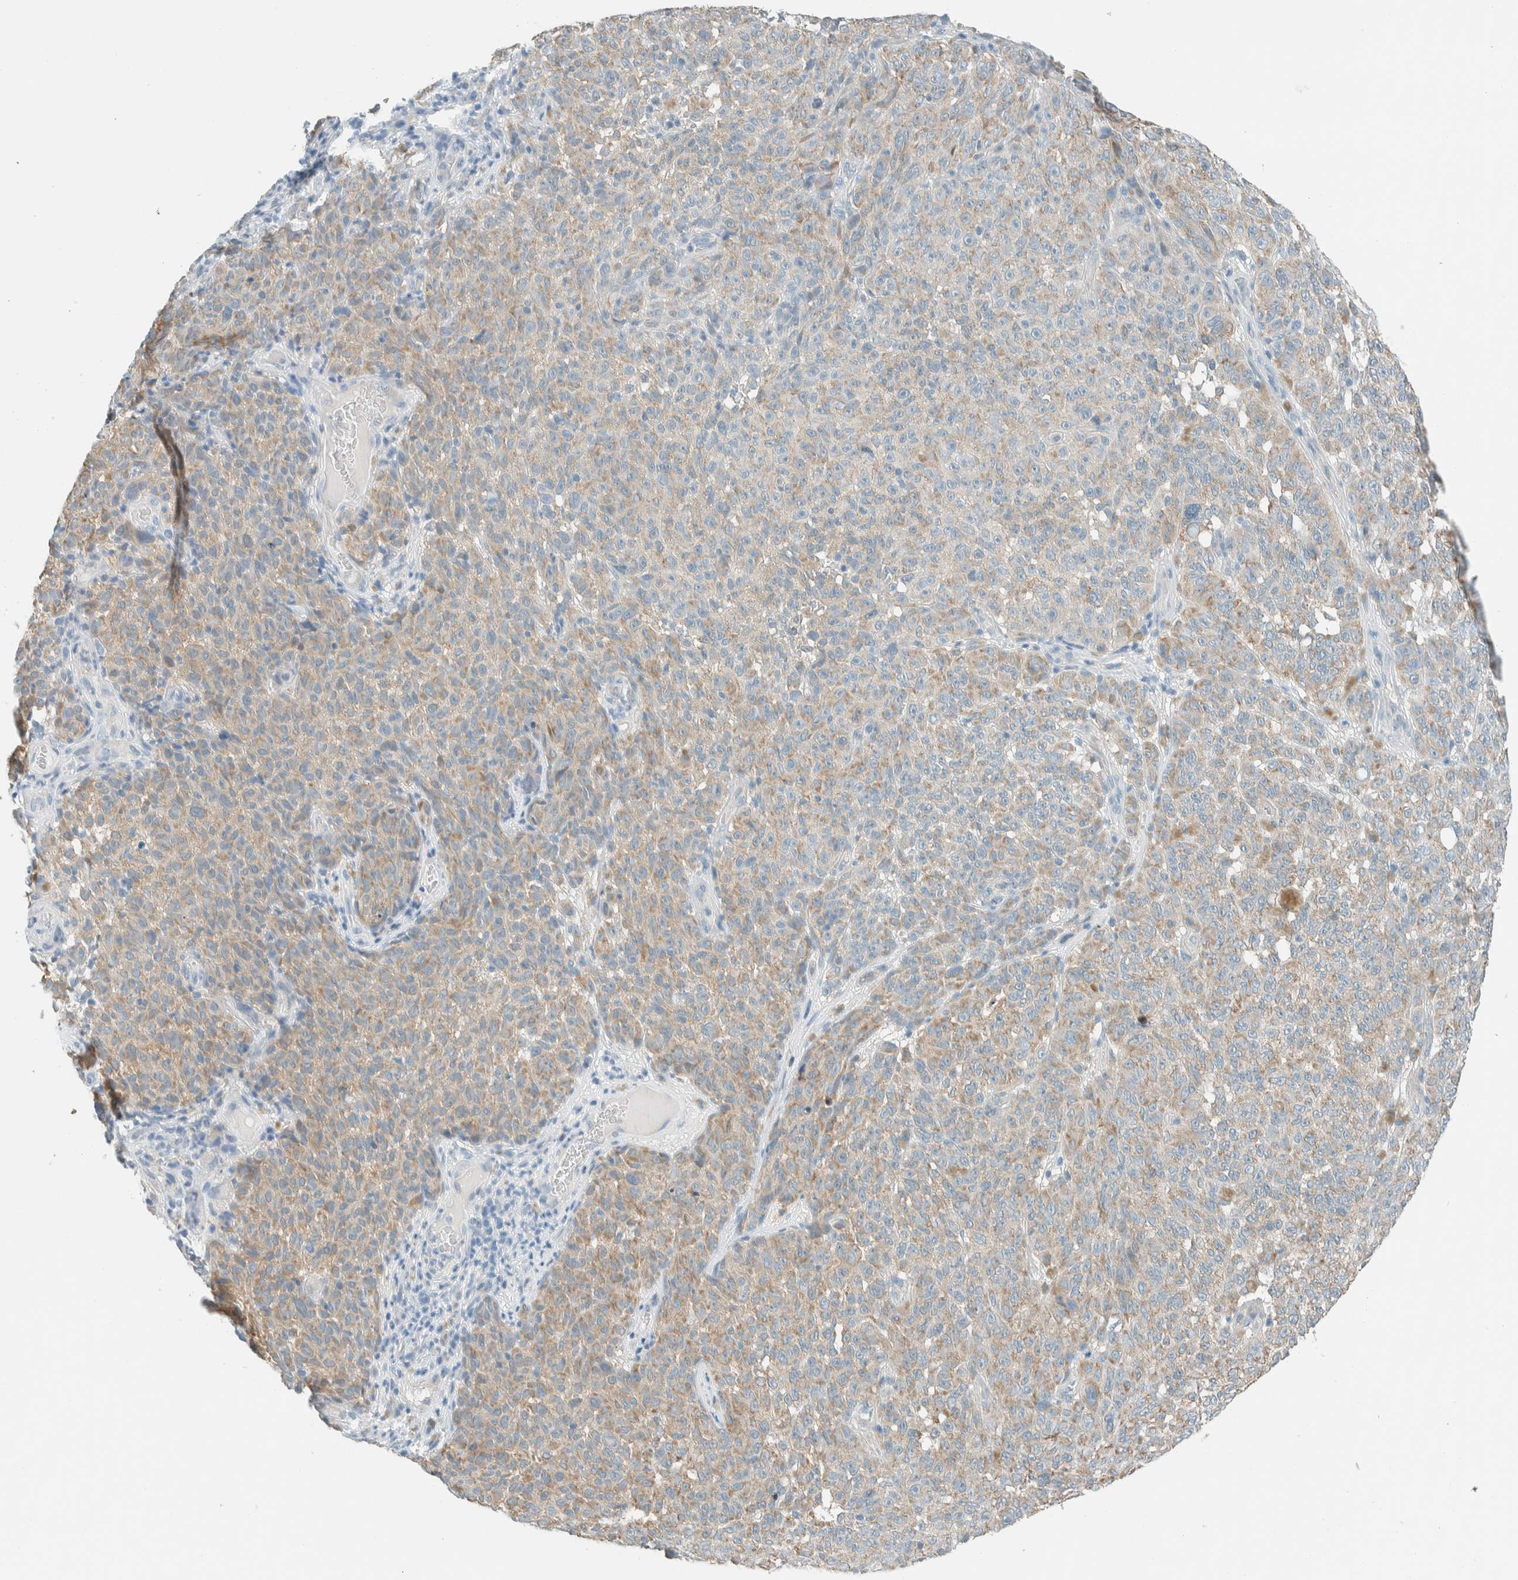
{"staining": {"intensity": "weak", "quantity": ">75%", "location": "cytoplasmic/membranous"}, "tissue": "melanoma", "cell_type": "Tumor cells", "image_type": "cancer", "snomed": [{"axis": "morphology", "description": "Malignant melanoma, NOS"}, {"axis": "topography", "description": "Skin"}], "caption": "This photomicrograph shows immunohistochemistry staining of melanoma, with low weak cytoplasmic/membranous expression in about >75% of tumor cells.", "gene": "ALDH7A1", "patient": {"sex": "female", "age": 82}}